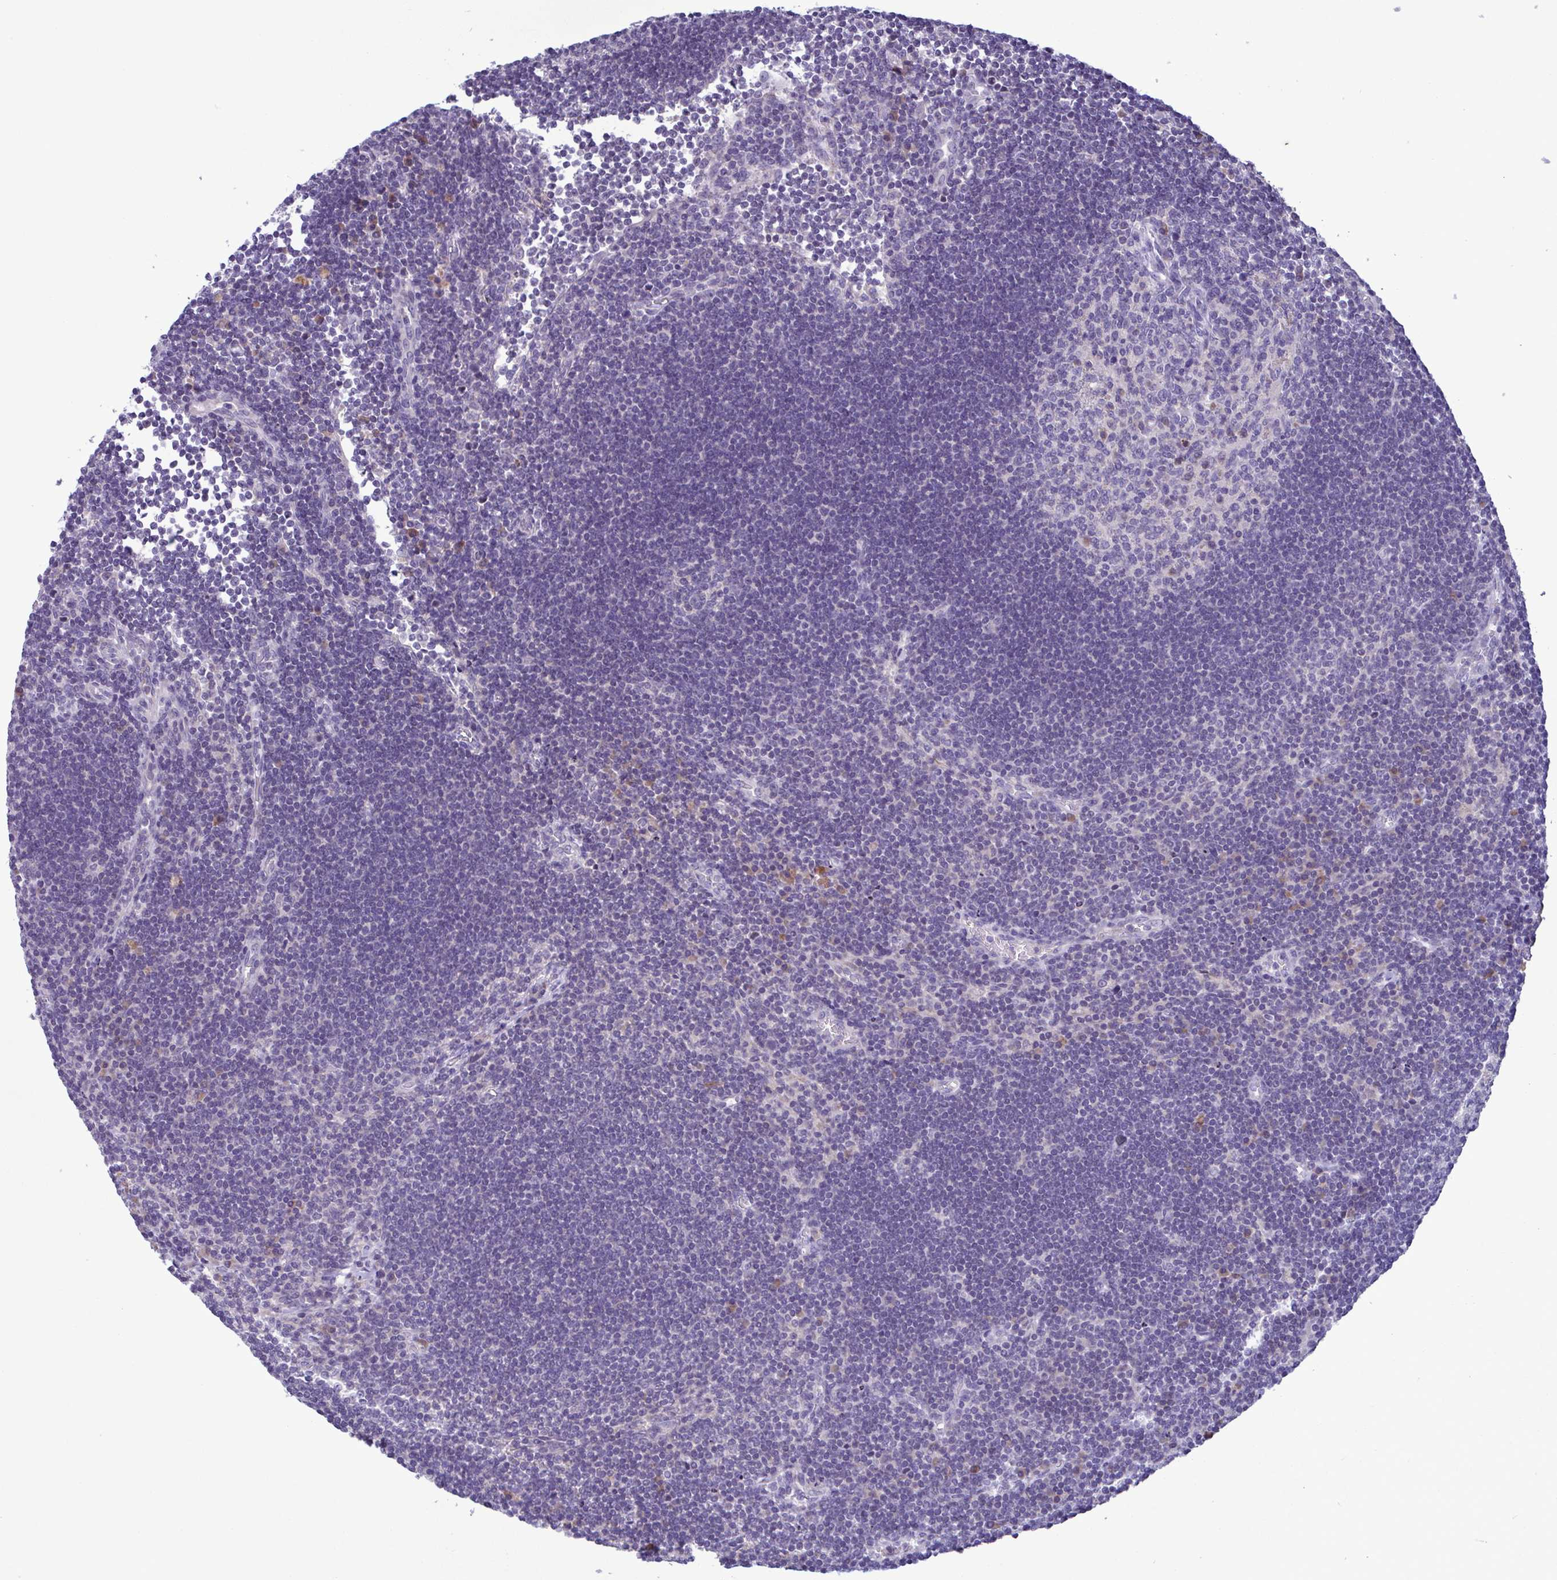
{"staining": {"intensity": "negative", "quantity": "none", "location": "none"}, "tissue": "lymph node", "cell_type": "Germinal center cells", "image_type": "normal", "snomed": [{"axis": "morphology", "description": "Normal tissue, NOS"}, {"axis": "topography", "description": "Lymph node"}], "caption": "A photomicrograph of lymph node stained for a protein exhibits no brown staining in germinal center cells. (DAB IHC visualized using brightfield microscopy, high magnification).", "gene": "F13B", "patient": {"sex": "male", "age": 67}}